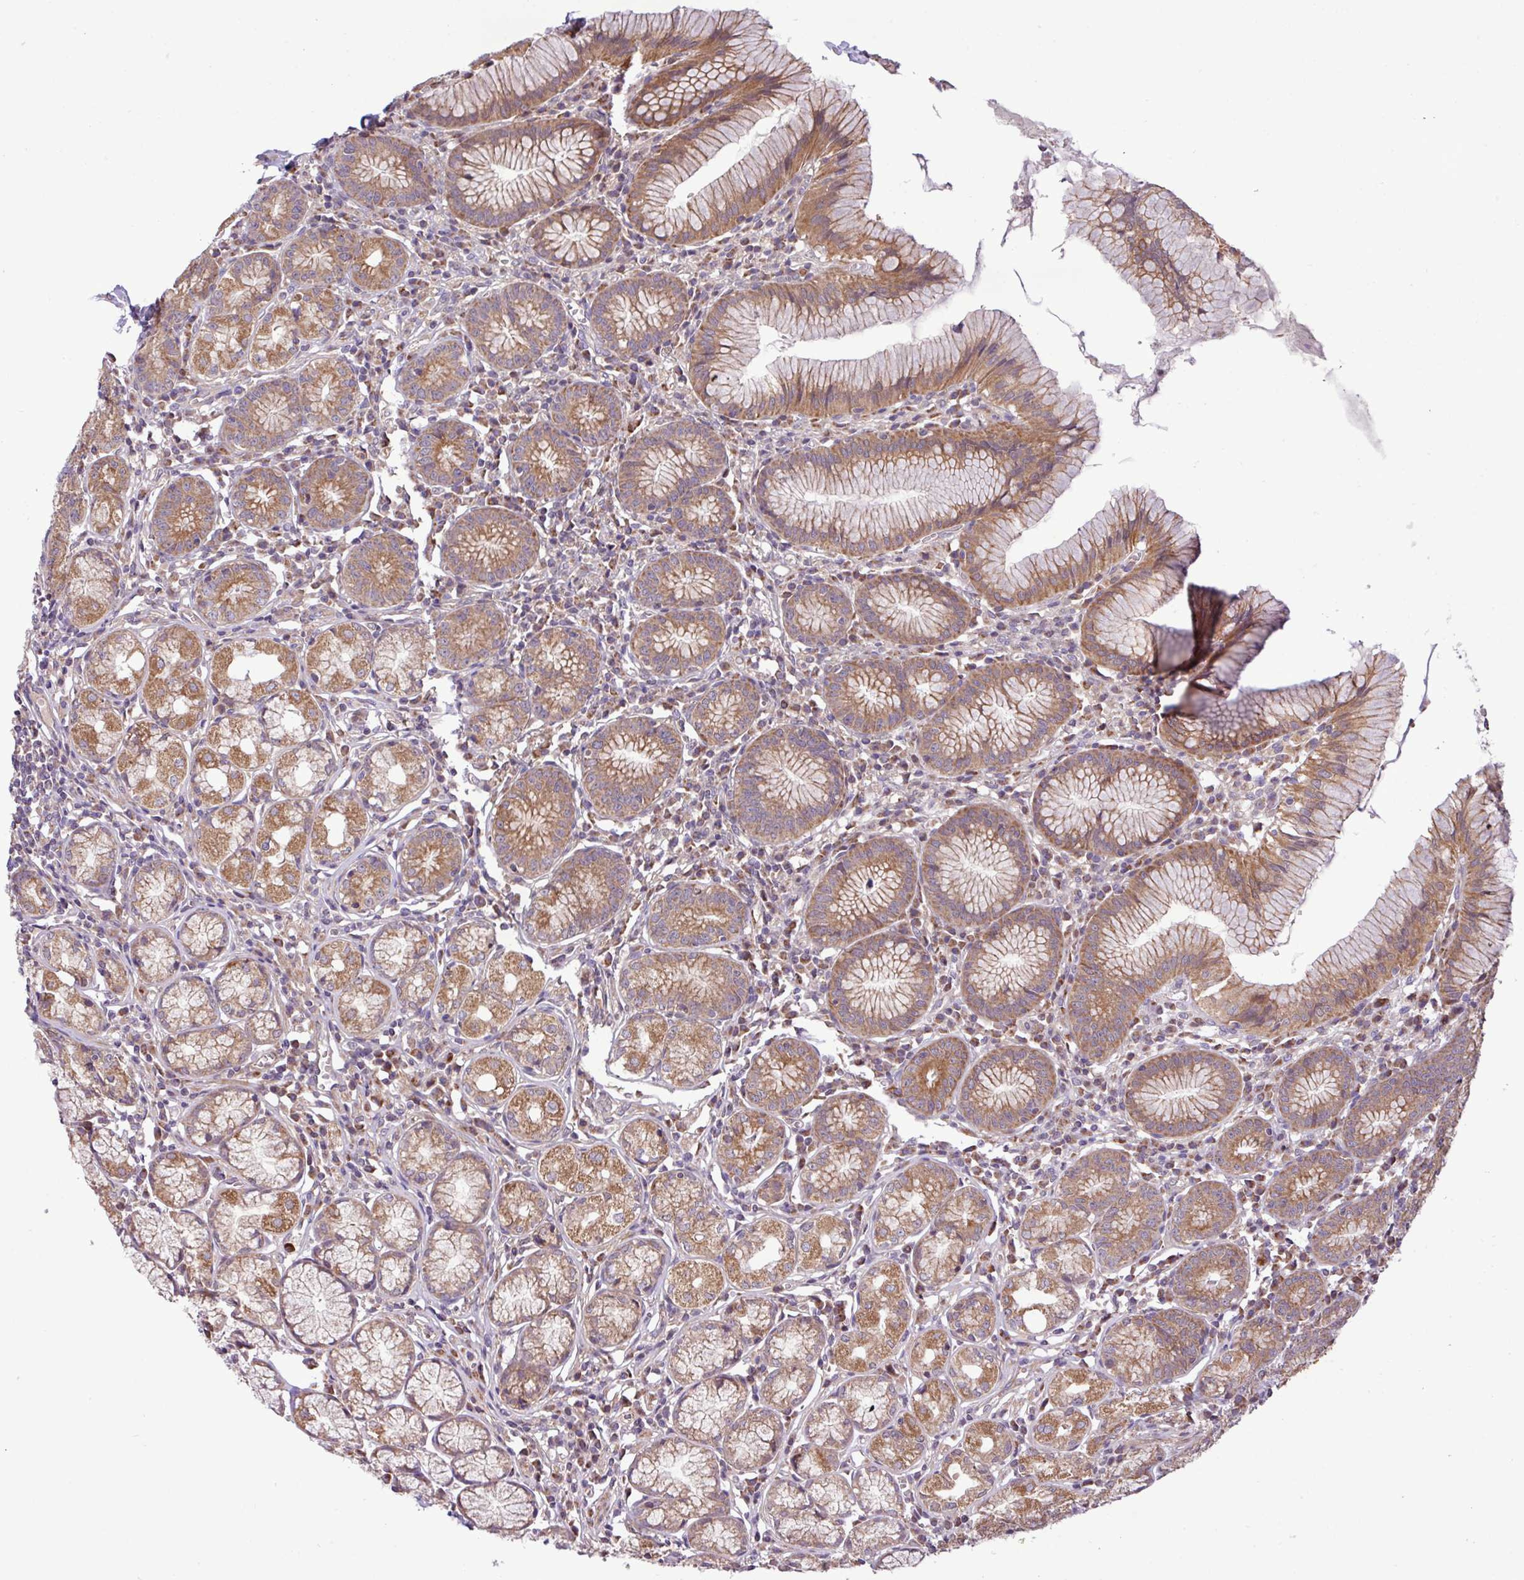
{"staining": {"intensity": "moderate", "quantity": ">75%", "location": "cytoplasmic/membranous"}, "tissue": "stomach", "cell_type": "Glandular cells", "image_type": "normal", "snomed": [{"axis": "morphology", "description": "Normal tissue, NOS"}, {"axis": "topography", "description": "Stomach"}], "caption": "DAB (3,3'-diaminobenzidine) immunohistochemical staining of unremarkable stomach exhibits moderate cytoplasmic/membranous protein expression in about >75% of glandular cells.", "gene": "TIMM10B", "patient": {"sex": "male", "age": 55}}